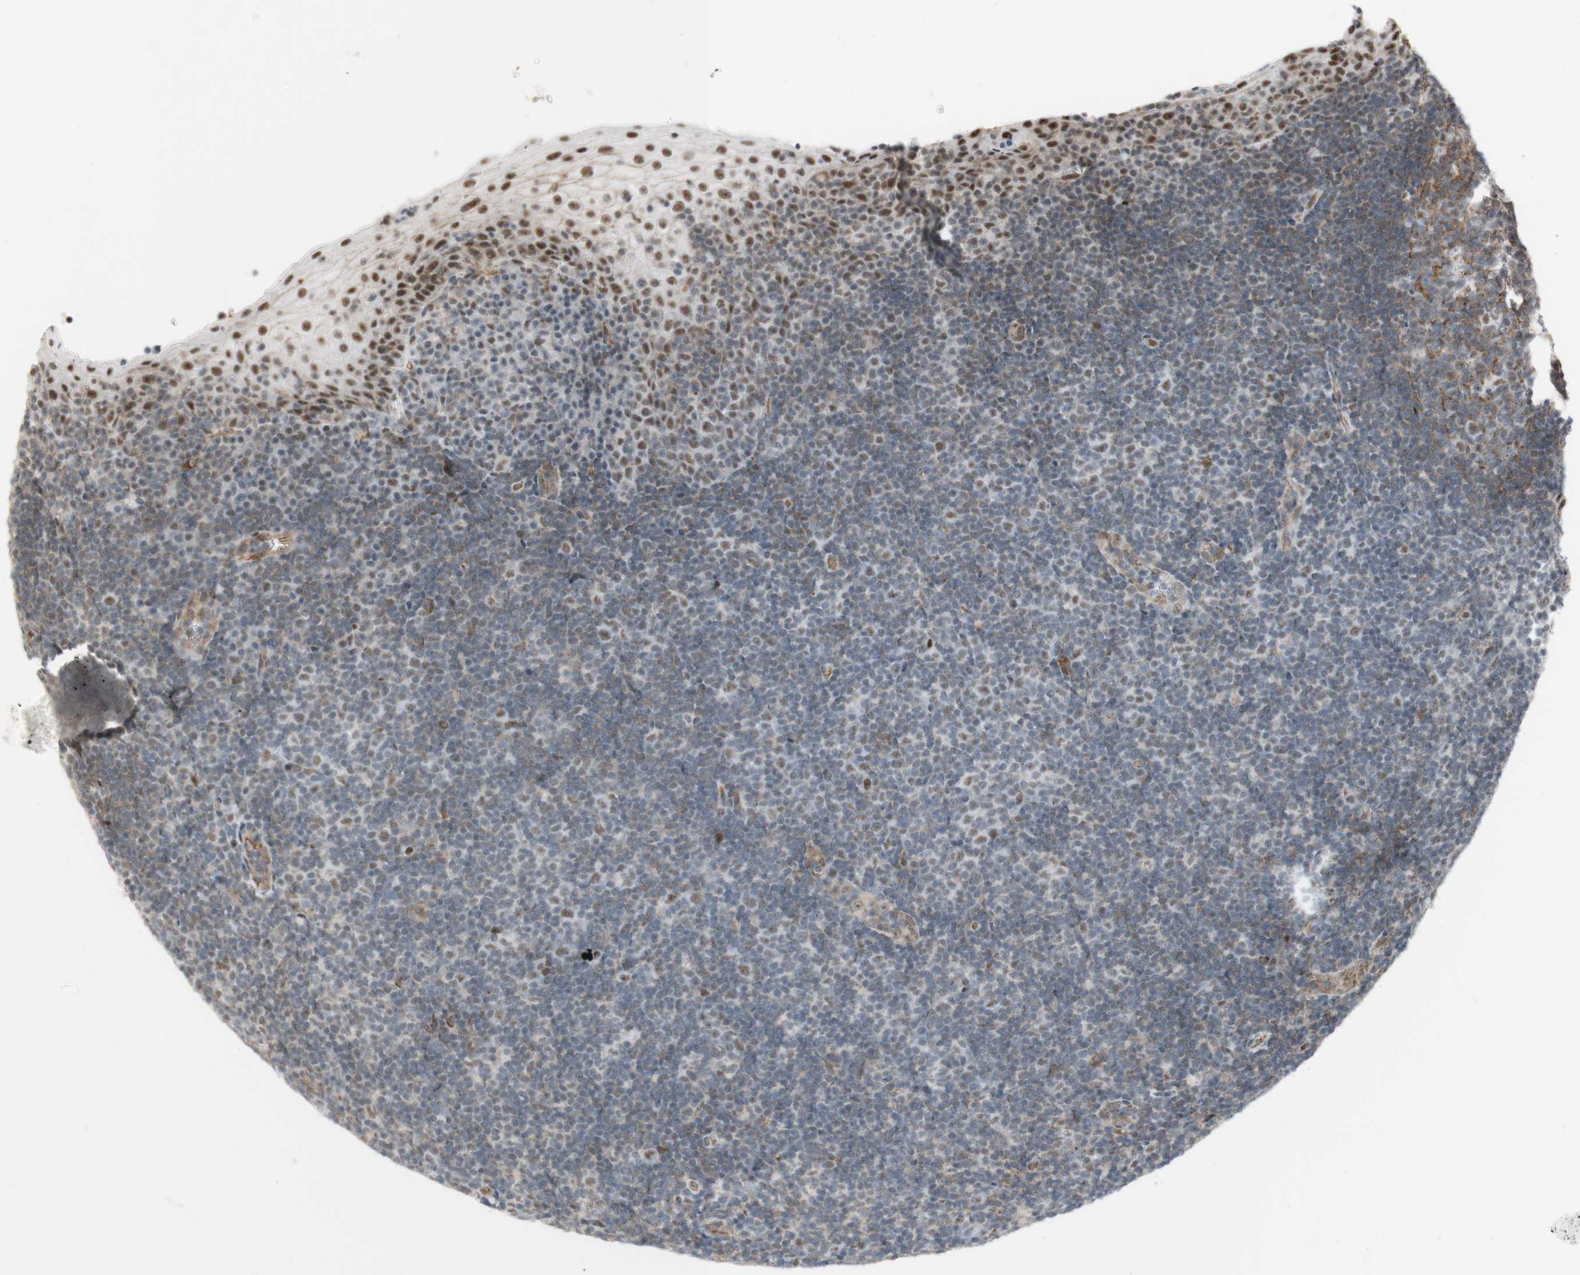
{"staining": {"intensity": "negative", "quantity": "none", "location": "none"}, "tissue": "tonsil", "cell_type": "Germinal center cells", "image_type": "normal", "snomed": [{"axis": "morphology", "description": "Normal tissue, NOS"}, {"axis": "topography", "description": "Tonsil"}], "caption": "A histopathology image of tonsil stained for a protein exhibits no brown staining in germinal center cells.", "gene": "SAP18", "patient": {"sex": "male", "age": 37}}